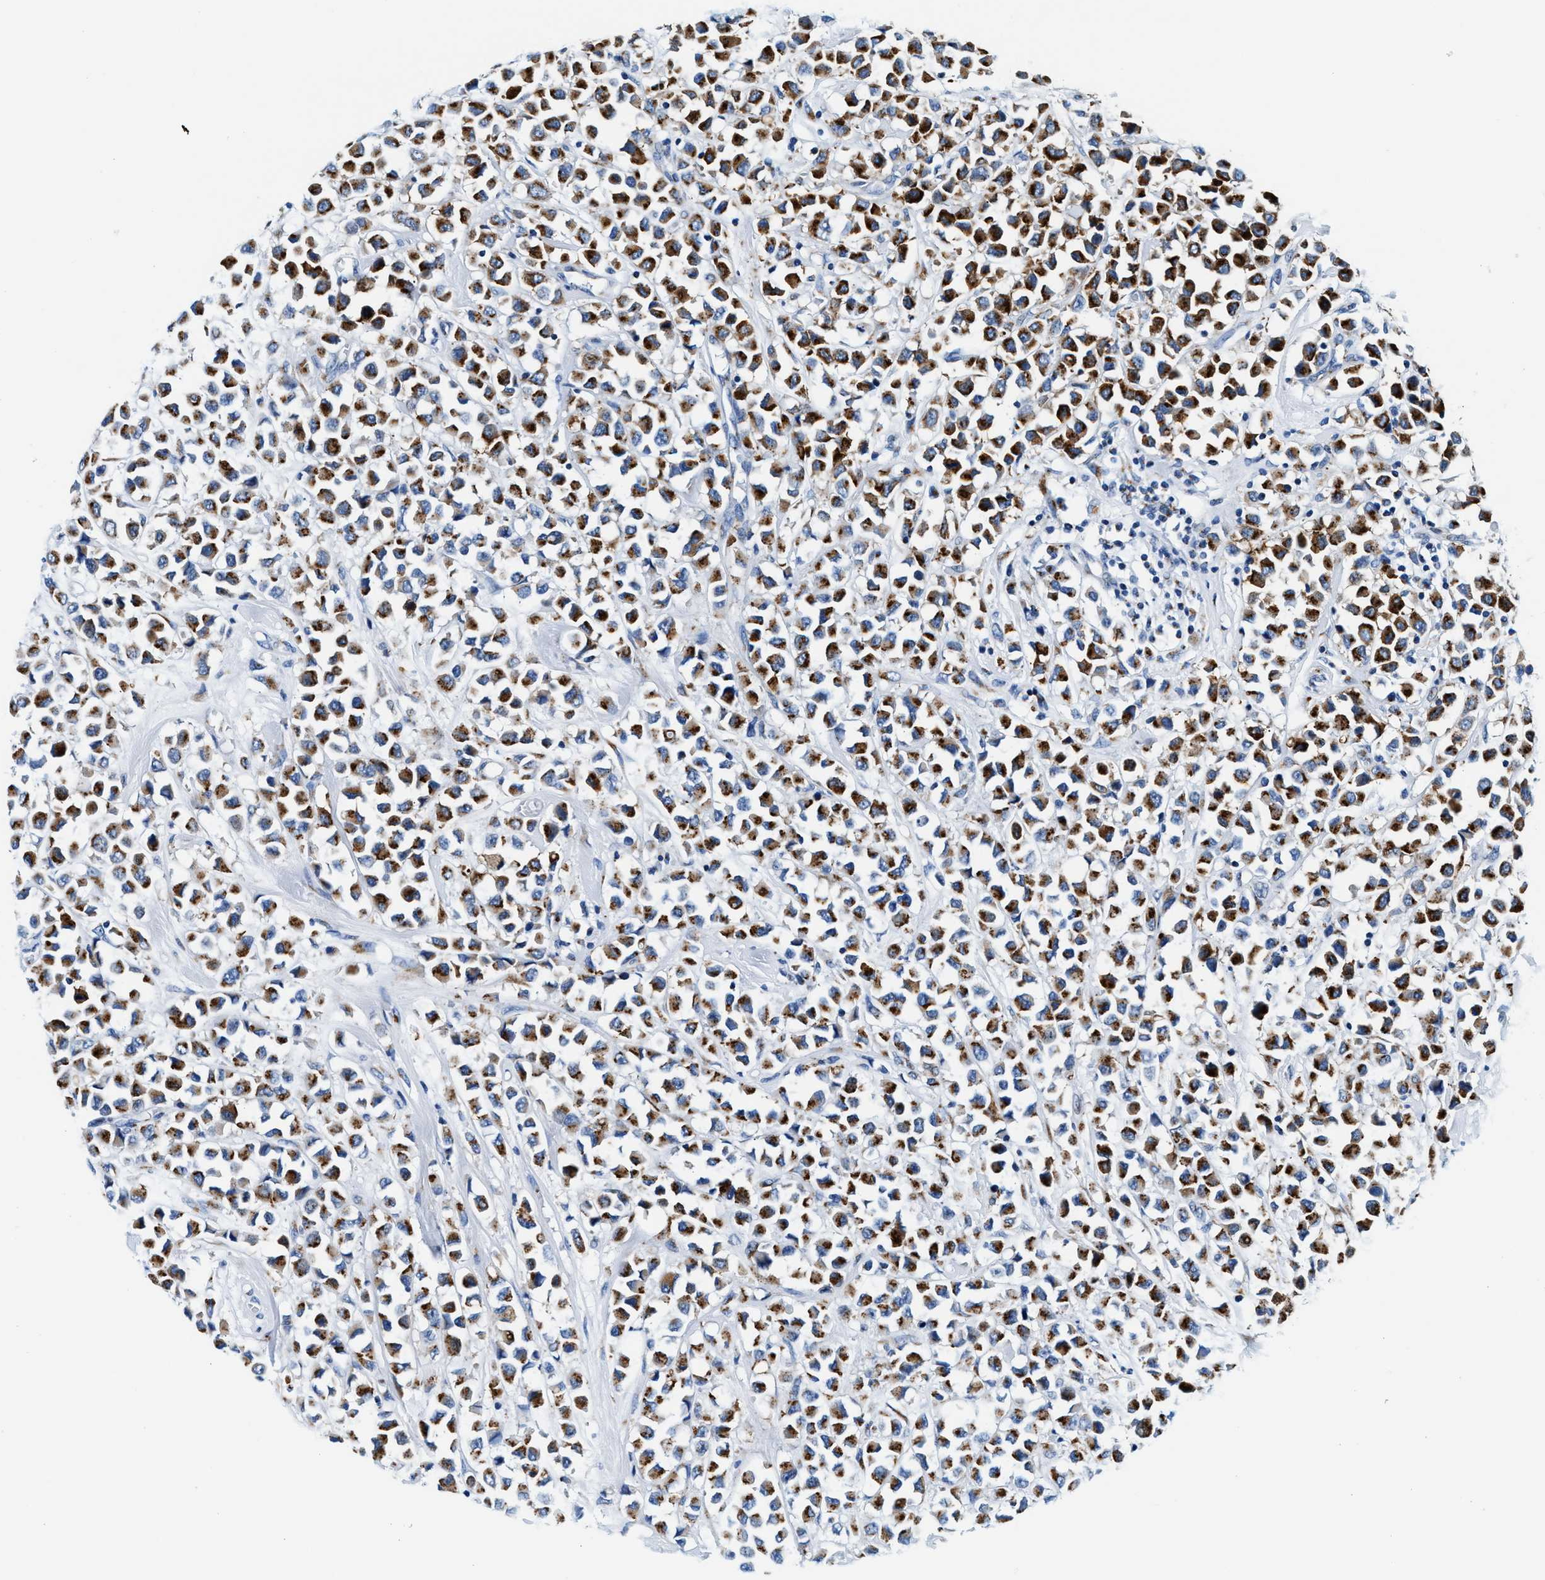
{"staining": {"intensity": "strong", "quantity": ">75%", "location": "cytoplasmic/membranous"}, "tissue": "breast cancer", "cell_type": "Tumor cells", "image_type": "cancer", "snomed": [{"axis": "morphology", "description": "Duct carcinoma"}, {"axis": "topography", "description": "Breast"}], "caption": "Intraductal carcinoma (breast) was stained to show a protein in brown. There is high levels of strong cytoplasmic/membranous positivity in about >75% of tumor cells. The staining is performed using DAB brown chromogen to label protein expression. The nuclei are counter-stained blue using hematoxylin.", "gene": "VPS53", "patient": {"sex": "female", "age": 61}}